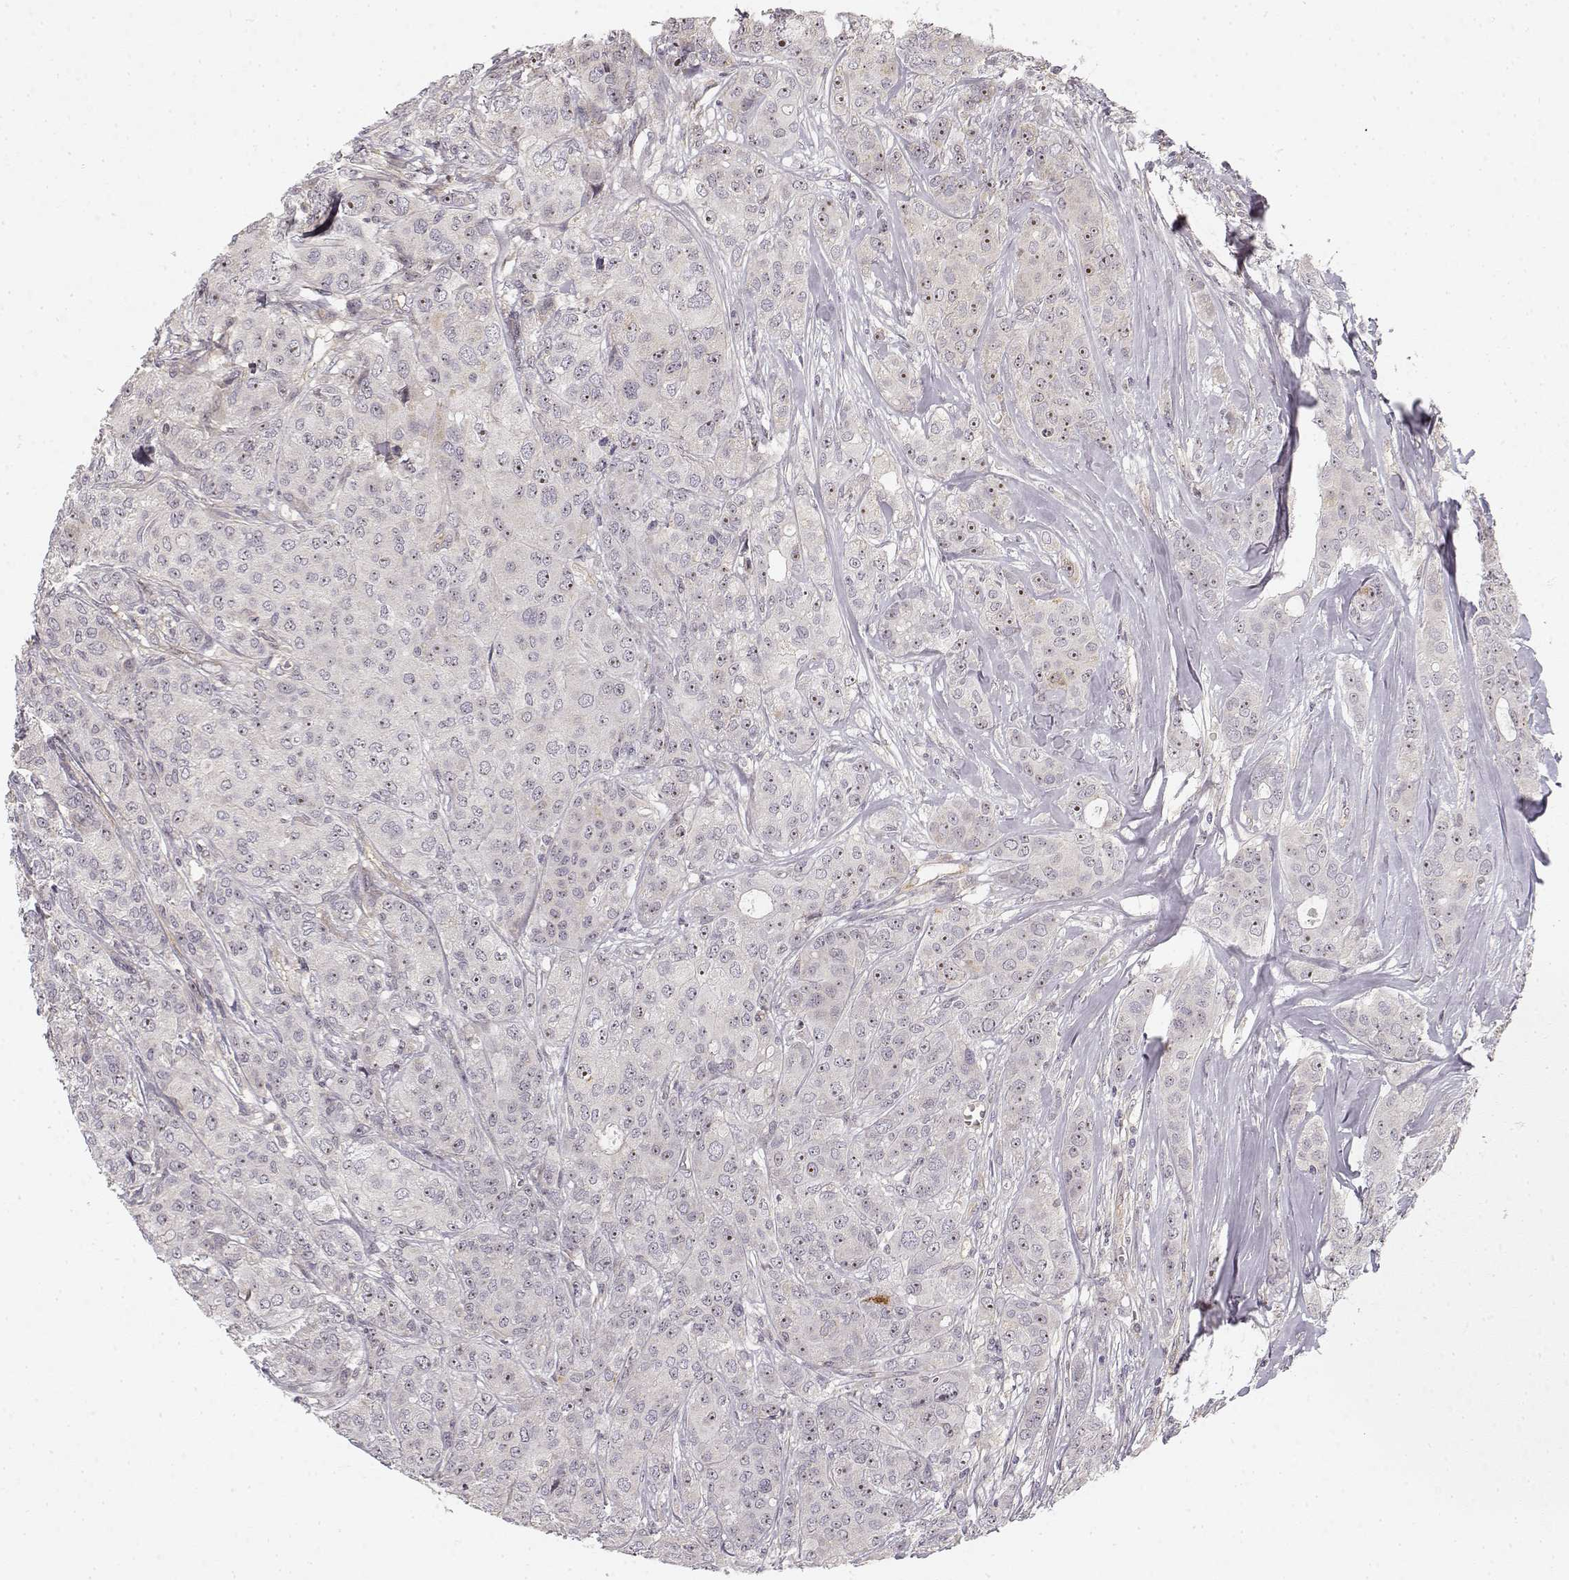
{"staining": {"intensity": "weak", "quantity": "25%-75%", "location": "nuclear"}, "tissue": "breast cancer", "cell_type": "Tumor cells", "image_type": "cancer", "snomed": [{"axis": "morphology", "description": "Duct carcinoma"}, {"axis": "topography", "description": "Breast"}], "caption": "Immunohistochemical staining of breast infiltrating ductal carcinoma displays weak nuclear protein staining in approximately 25%-75% of tumor cells.", "gene": "MED12L", "patient": {"sex": "female", "age": 43}}